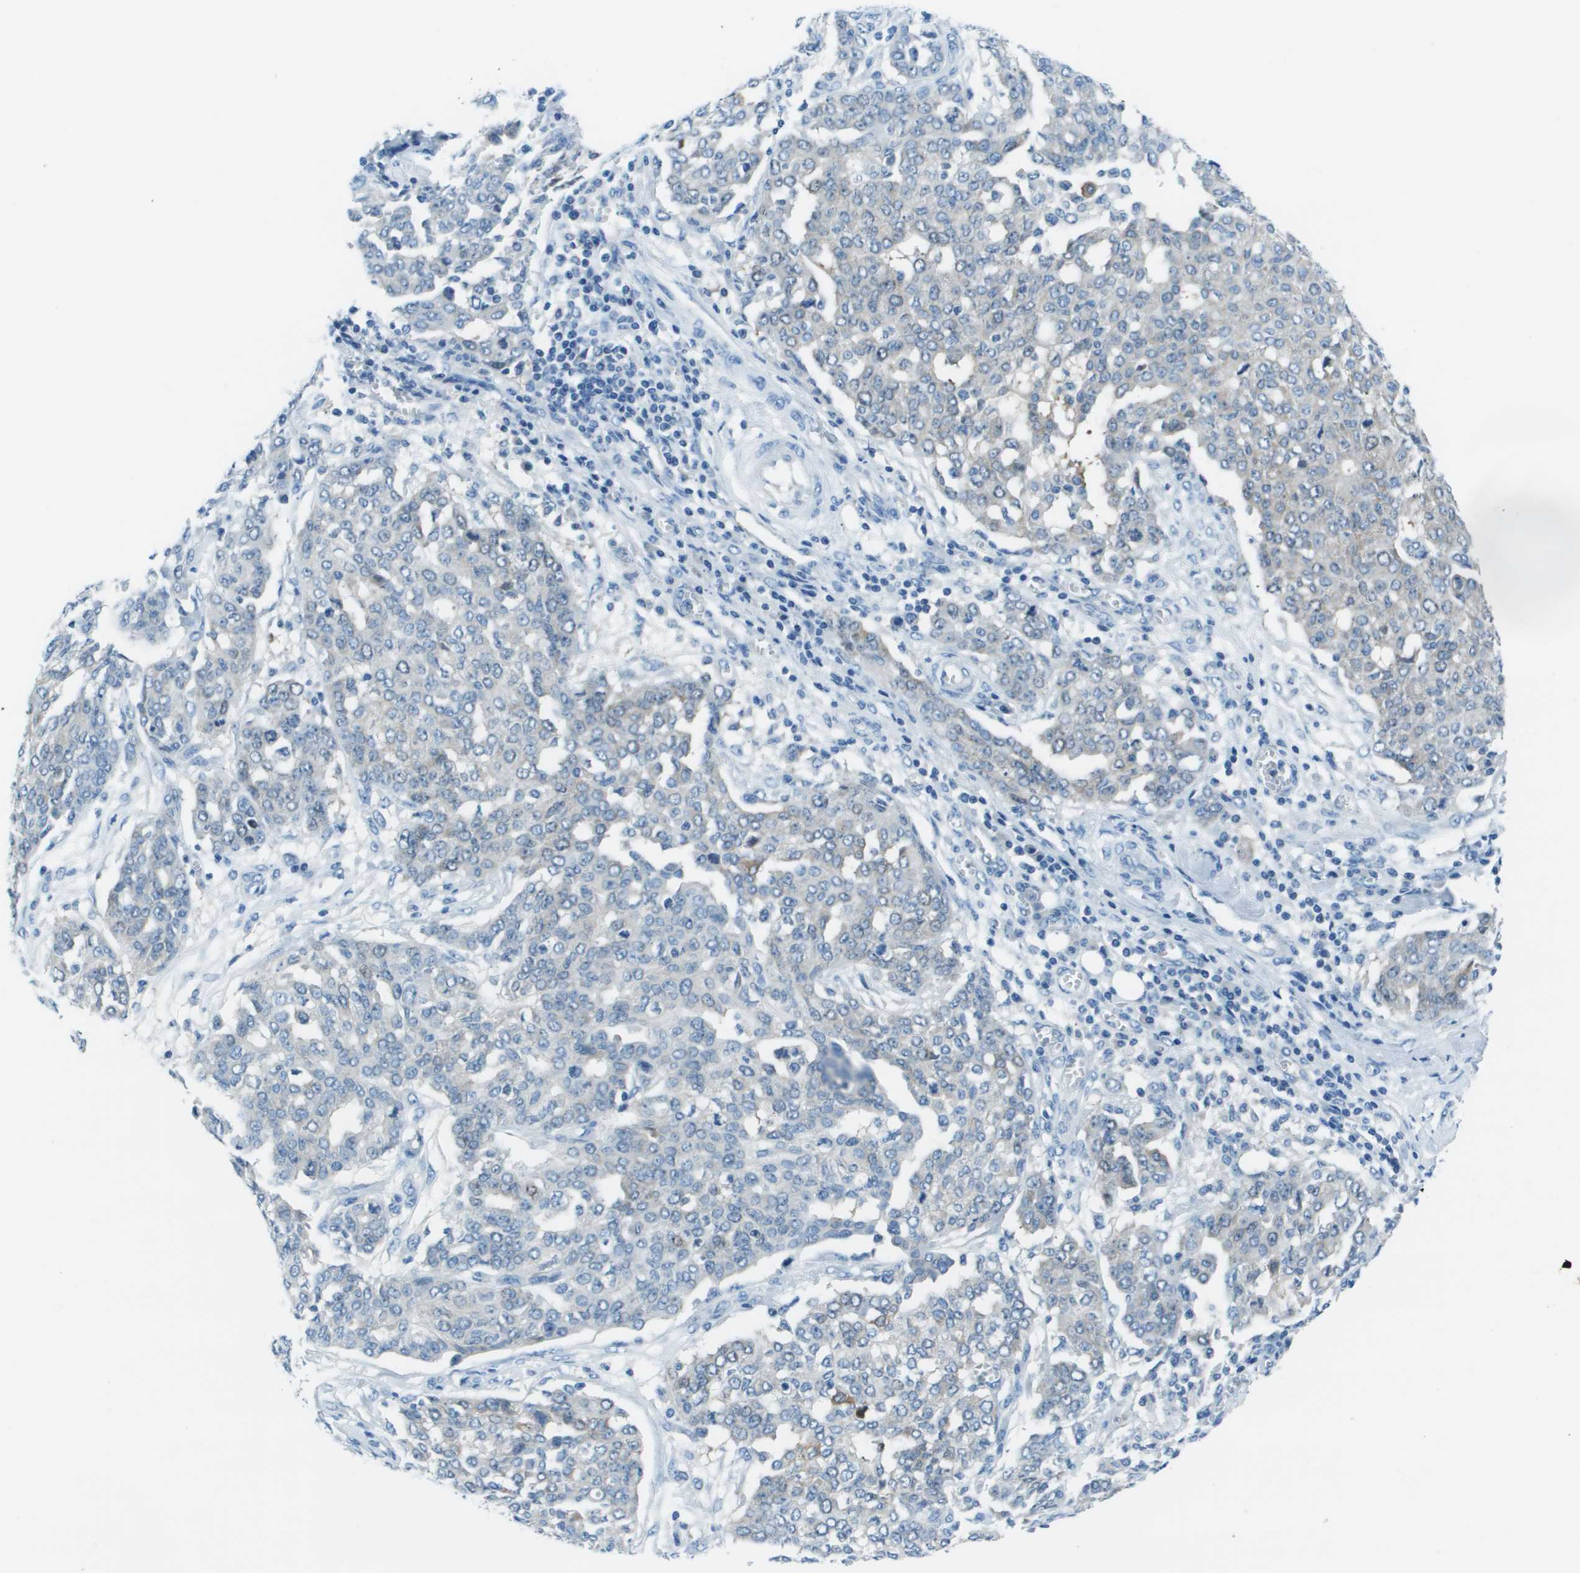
{"staining": {"intensity": "negative", "quantity": "none", "location": "none"}, "tissue": "ovarian cancer", "cell_type": "Tumor cells", "image_type": "cancer", "snomed": [{"axis": "morphology", "description": "Cystadenocarcinoma, serous, NOS"}, {"axis": "topography", "description": "Soft tissue"}, {"axis": "topography", "description": "Ovary"}], "caption": "A micrograph of human ovarian serous cystadenocarcinoma is negative for staining in tumor cells.", "gene": "STIP1", "patient": {"sex": "female", "age": 57}}